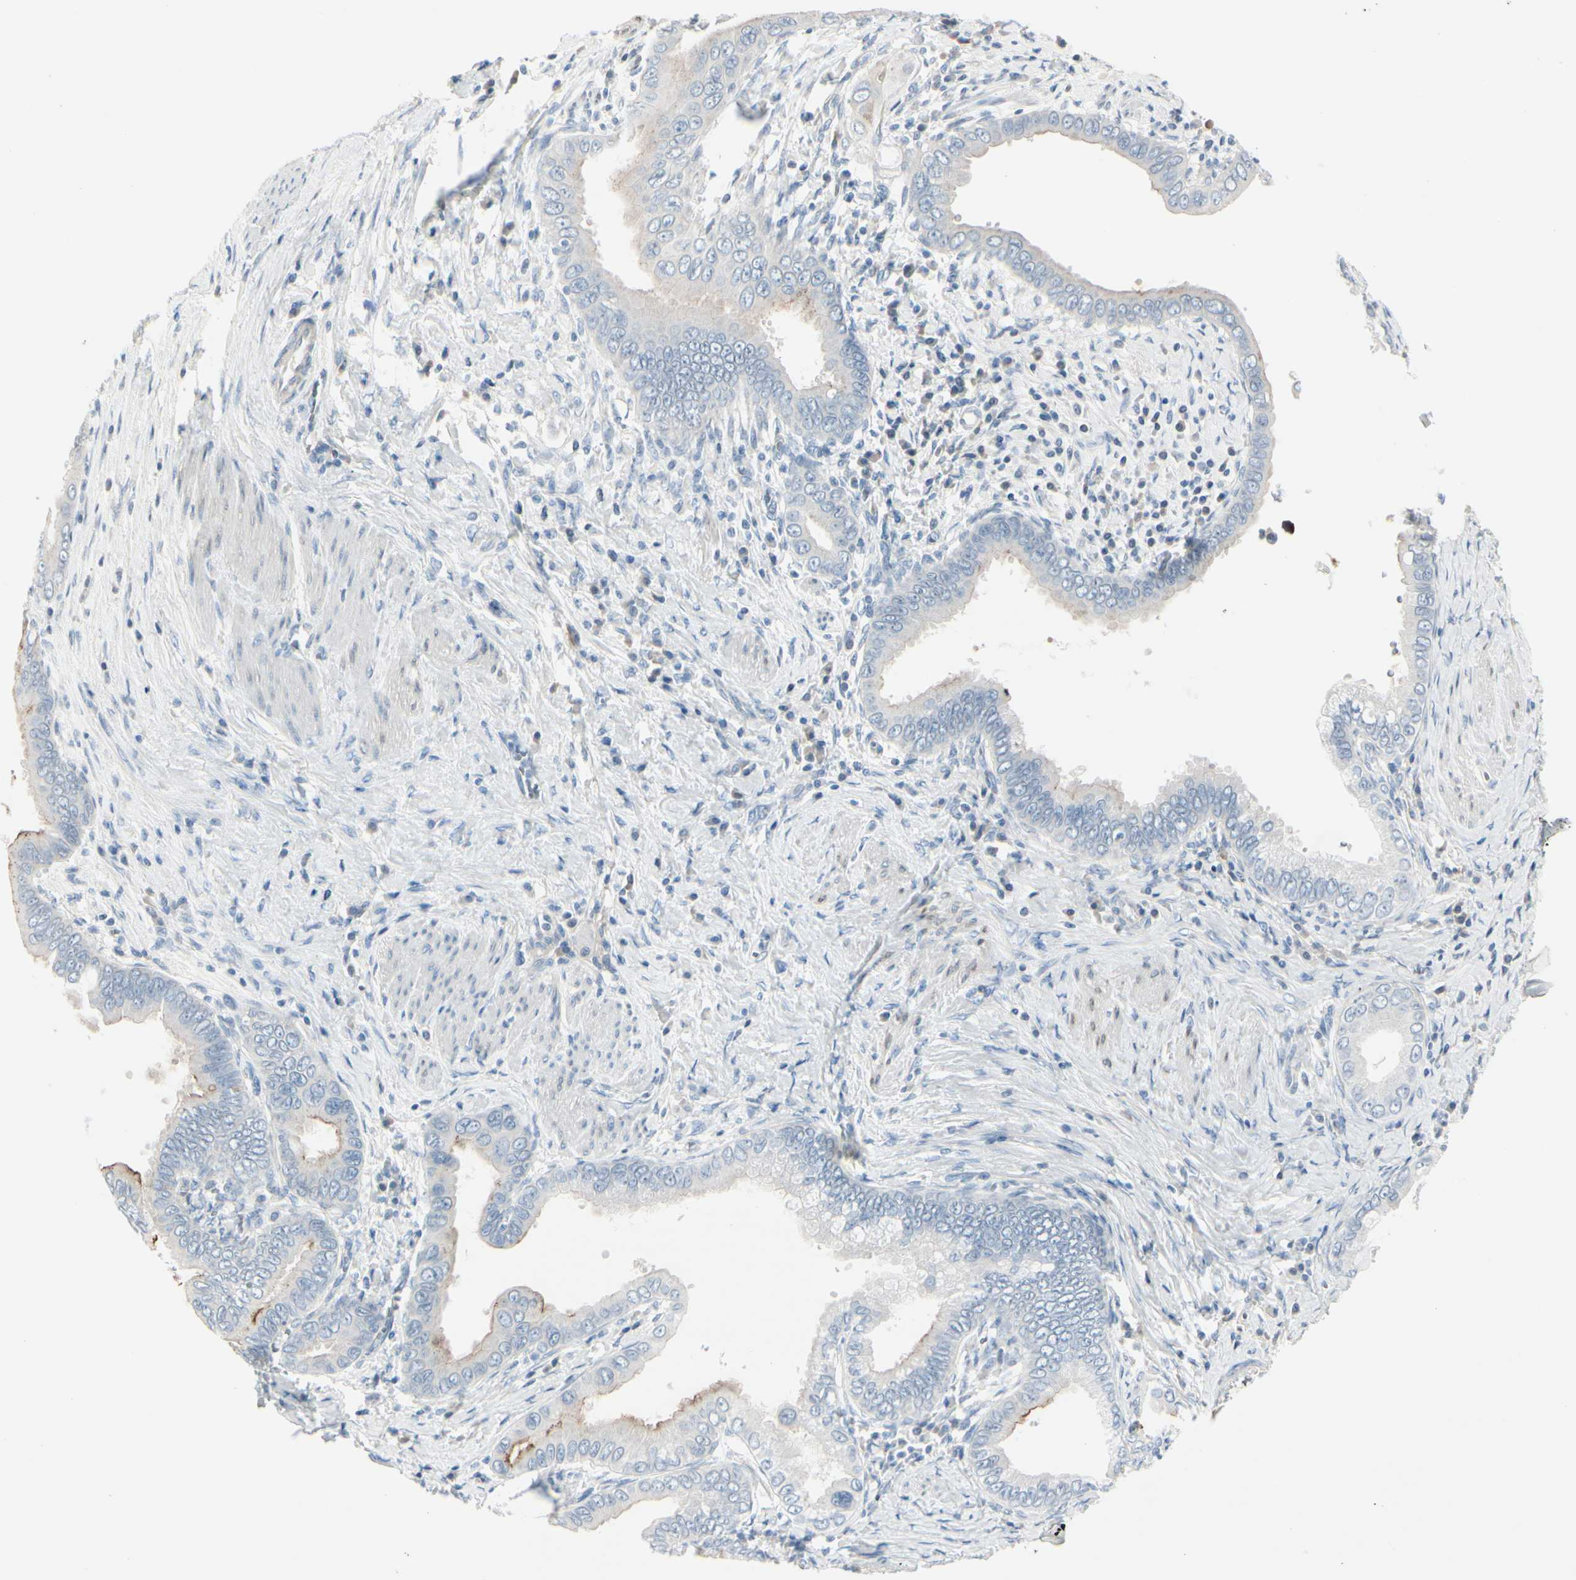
{"staining": {"intensity": "moderate", "quantity": "25%-75%", "location": "cytoplasmic/membranous"}, "tissue": "pancreatic cancer", "cell_type": "Tumor cells", "image_type": "cancer", "snomed": [{"axis": "morphology", "description": "Normal tissue, NOS"}, {"axis": "topography", "description": "Lymph node"}], "caption": "This image demonstrates immunohistochemistry (IHC) staining of pancreatic cancer, with medium moderate cytoplasmic/membranous expression in about 25%-75% of tumor cells.", "gene": "CDHR5", "patient": {"sex": "male", "age": 50}}